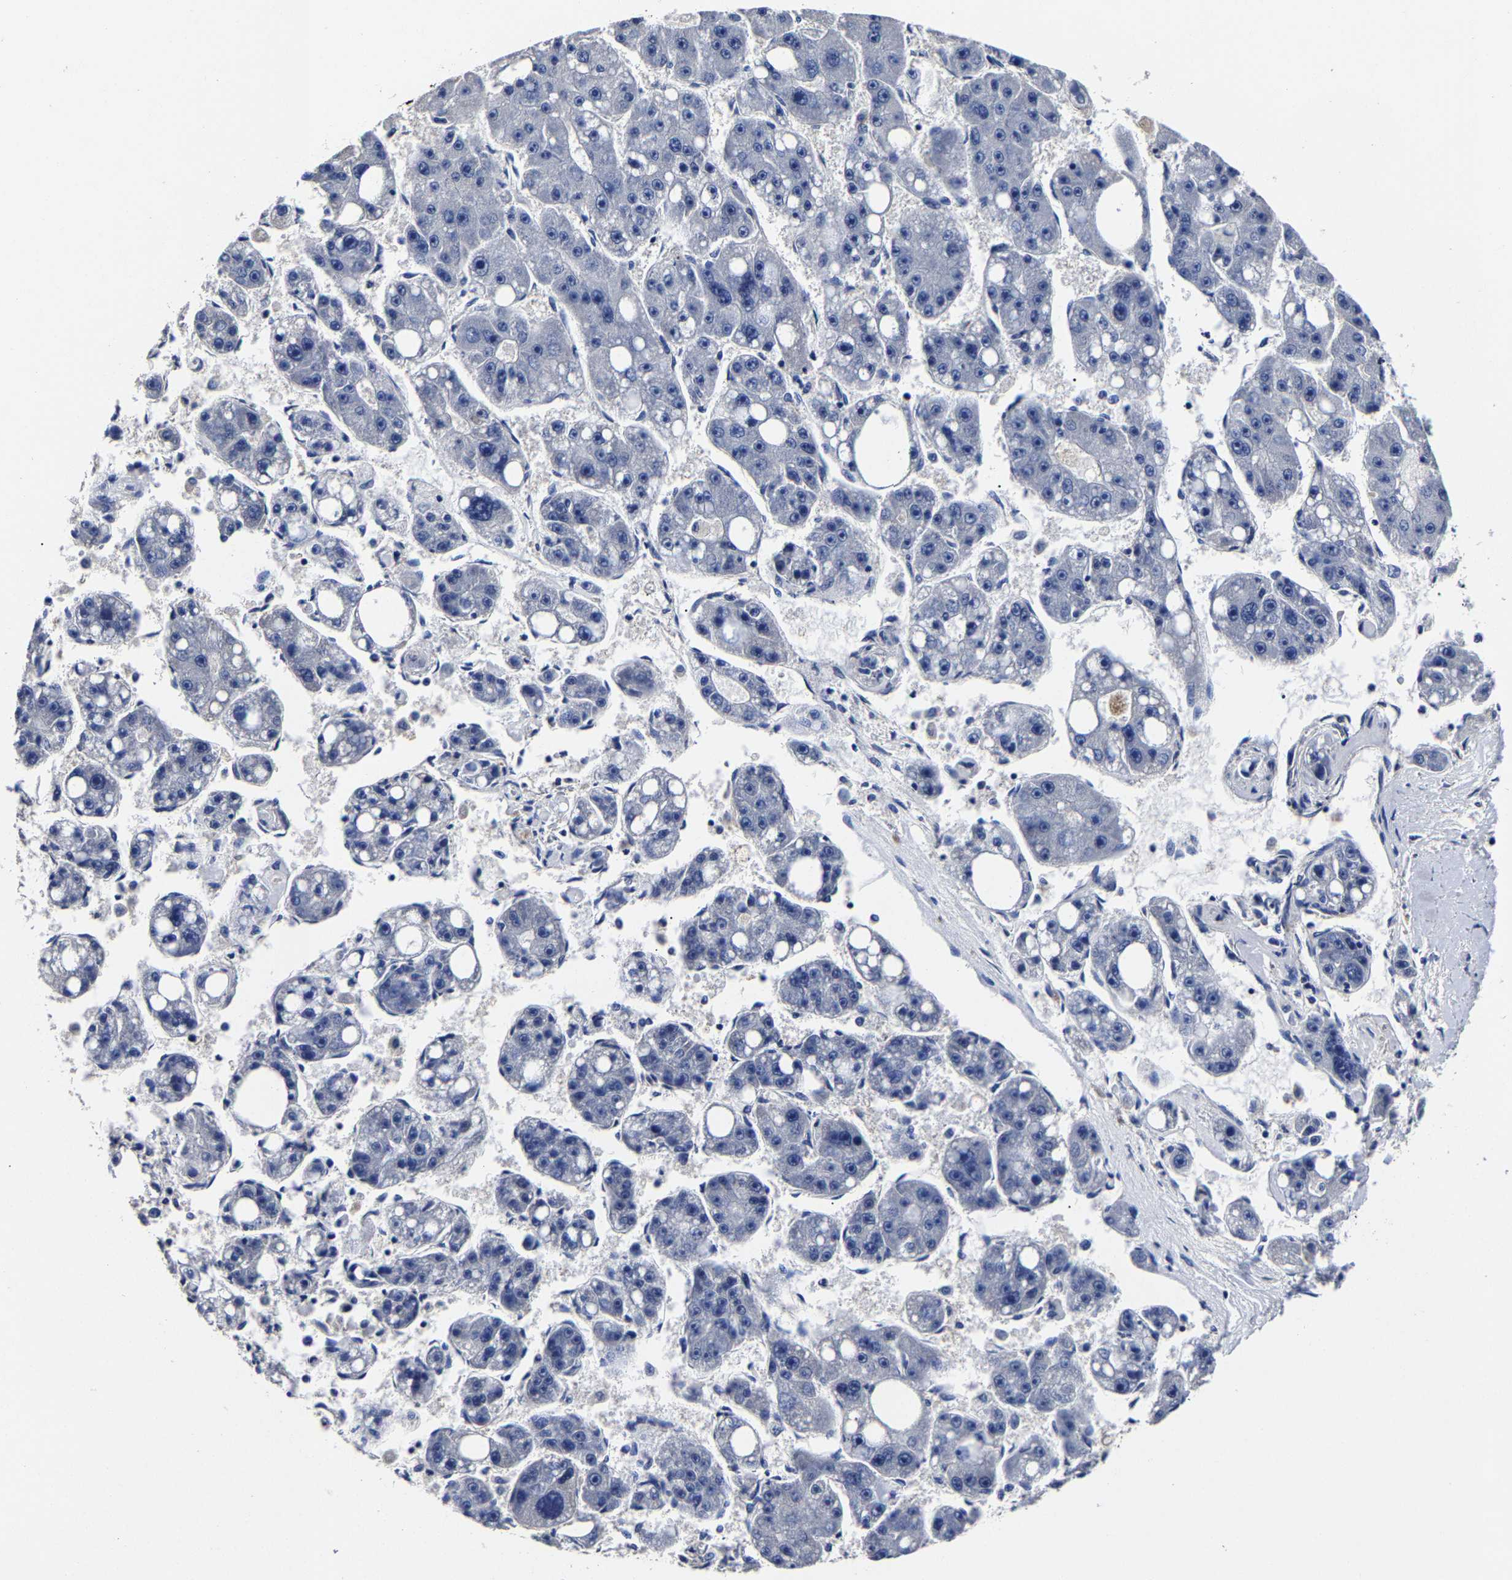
{"staining": {"intensity": "negative", "quantity": "none", "location": "none"}, "tissue": "liver cancer", "cell_type": "Tumor cells", "image_type": "cancer", "snomed": [{"axis": "morphology", "description": "Carcinoma, Hepatocellular, NOS"}, {"axis": "topography", "description": "Liver"}], "caption": "Immunohistochemistry (IHC) of liver cancer (hepatocellular carcinoma) reveals no staining in tumor cells.", "gene": "AKAP4", "patient": {"sex": "female", "age": 61}}